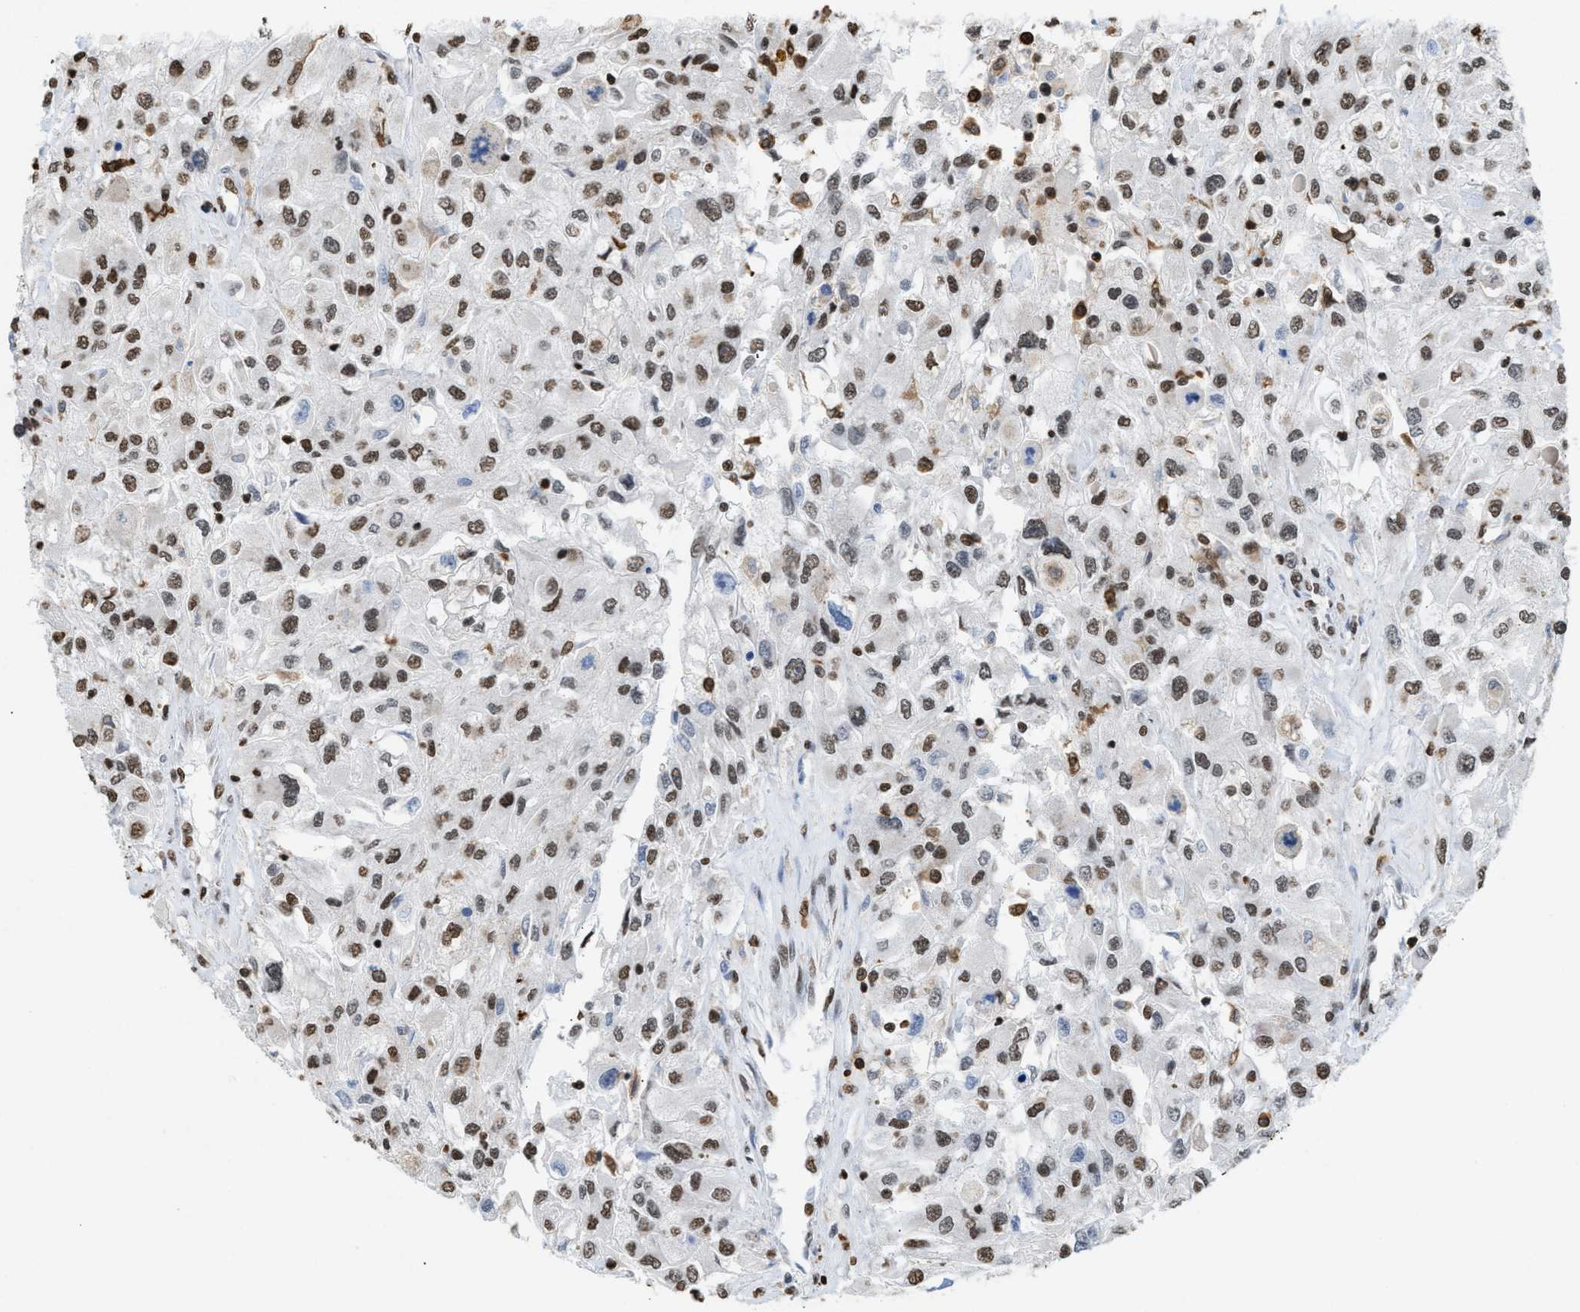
{"staining": {"intensity": "moderate", "quantity": ">75%", "location": "nuclear"}, "tissue": "renal cancer", "cell_type": "Tumor cells", "image_type": "cancer", "snomed": [{"axis": "morphology", "description": "Adenocarcinoma, NOS"}, {"axis": "topography", "description": "Kidney"}], "caption": "Renal cancer (adenocarcinoma) stained with a brown dye shows moderate nuclear positive staining in approximately >75% of tumor cells.", "gene": "NUP88", "patient": {"sex": "female", "age": 52}}